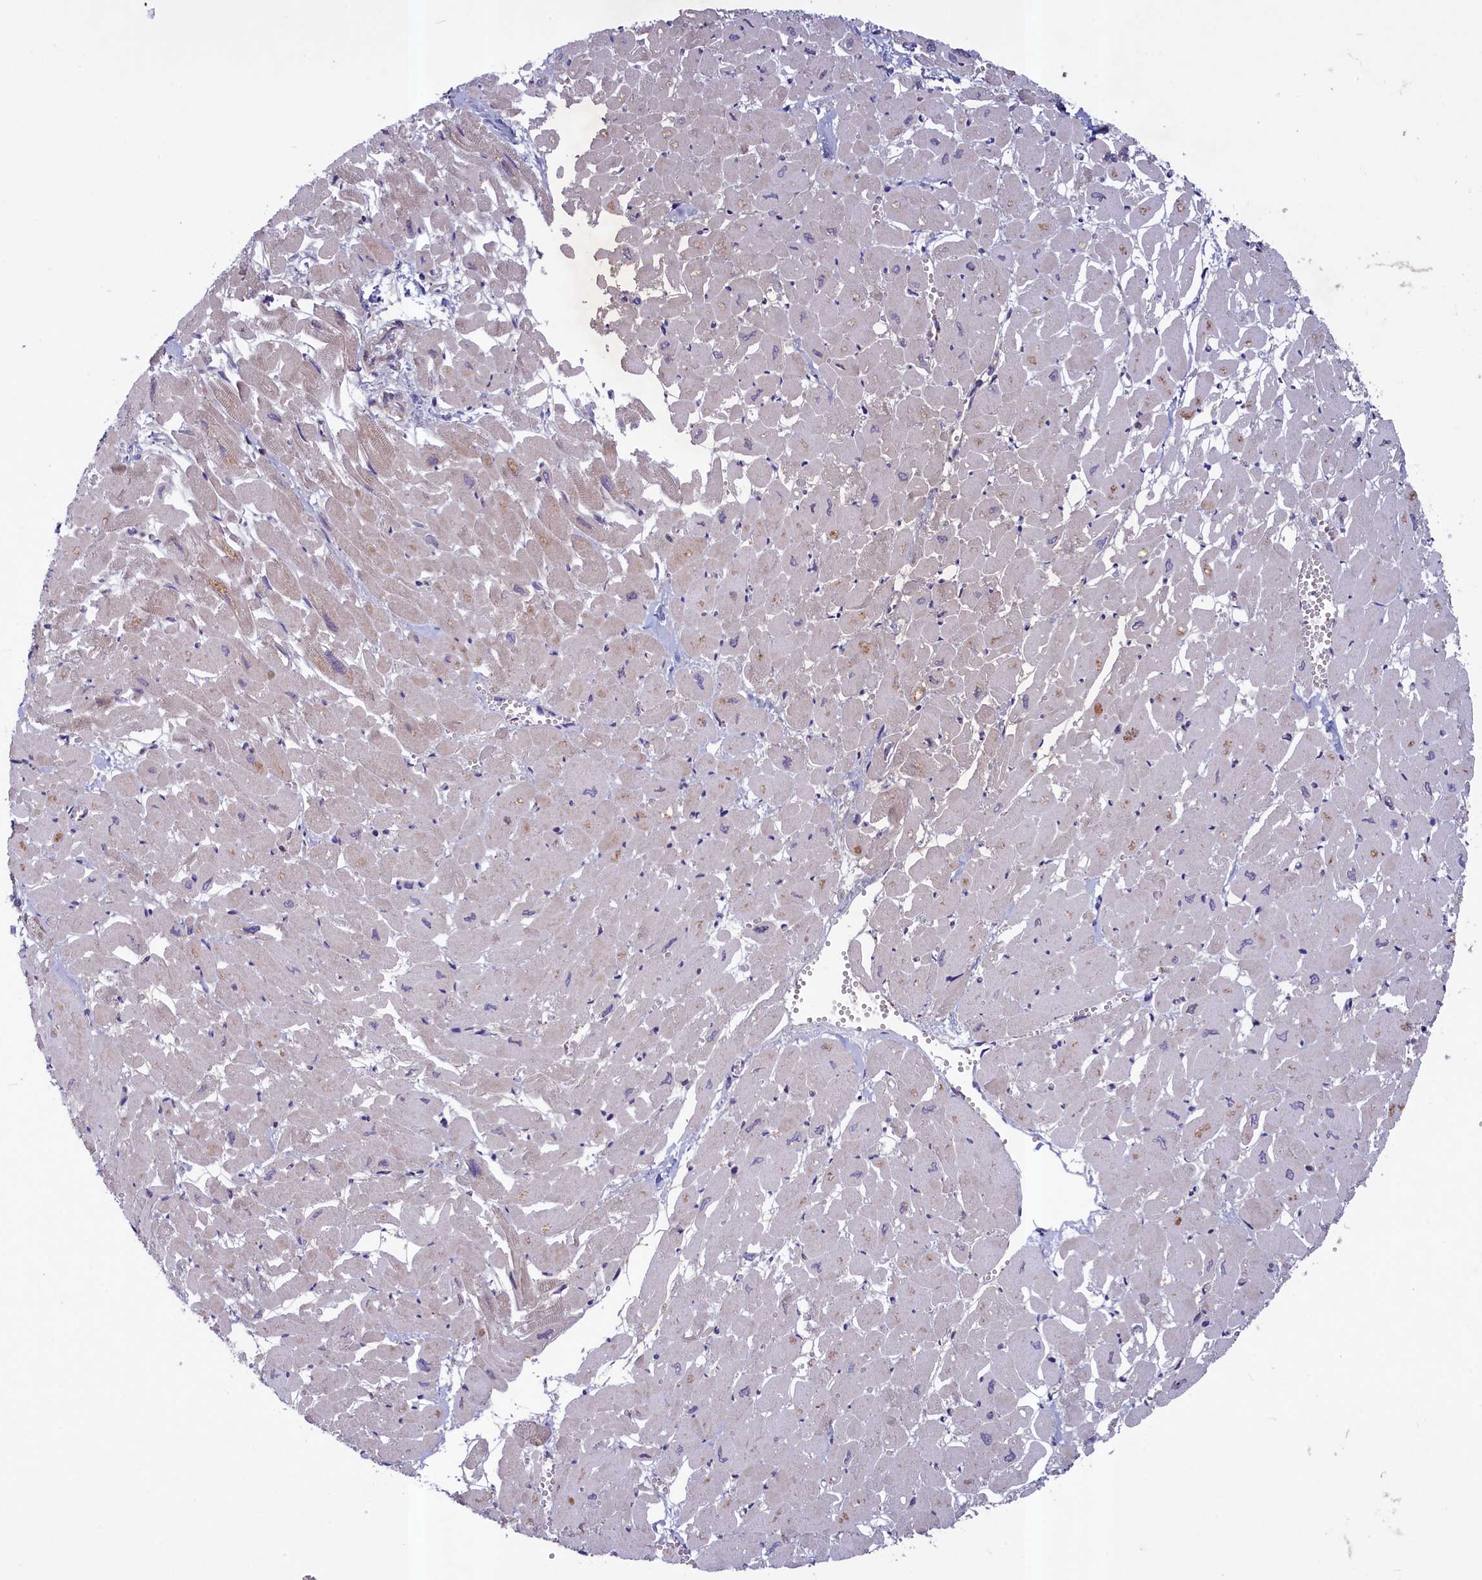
{"staining": {"intensity": "moderate", "quantity": "<25%", "location": "cytoplasmic/membranous"}, "tissue": "heart muscle", "cell_type": "Cardiomyocytes", "image_type": "normal", "snomed": [{"axis": "morphology", "description": "Normal tissue, NOS"}, {"axis": "topography", "description": "Heart"}], "caption": "Immunohistochemical staining of benign heart muscle demonstrates low levels of moderate cytoplasmic/membranous expression in about <25% of cardiomyocytes.", "gene": "NUBP1", "patient": {"sex": "male", "age": 54}}